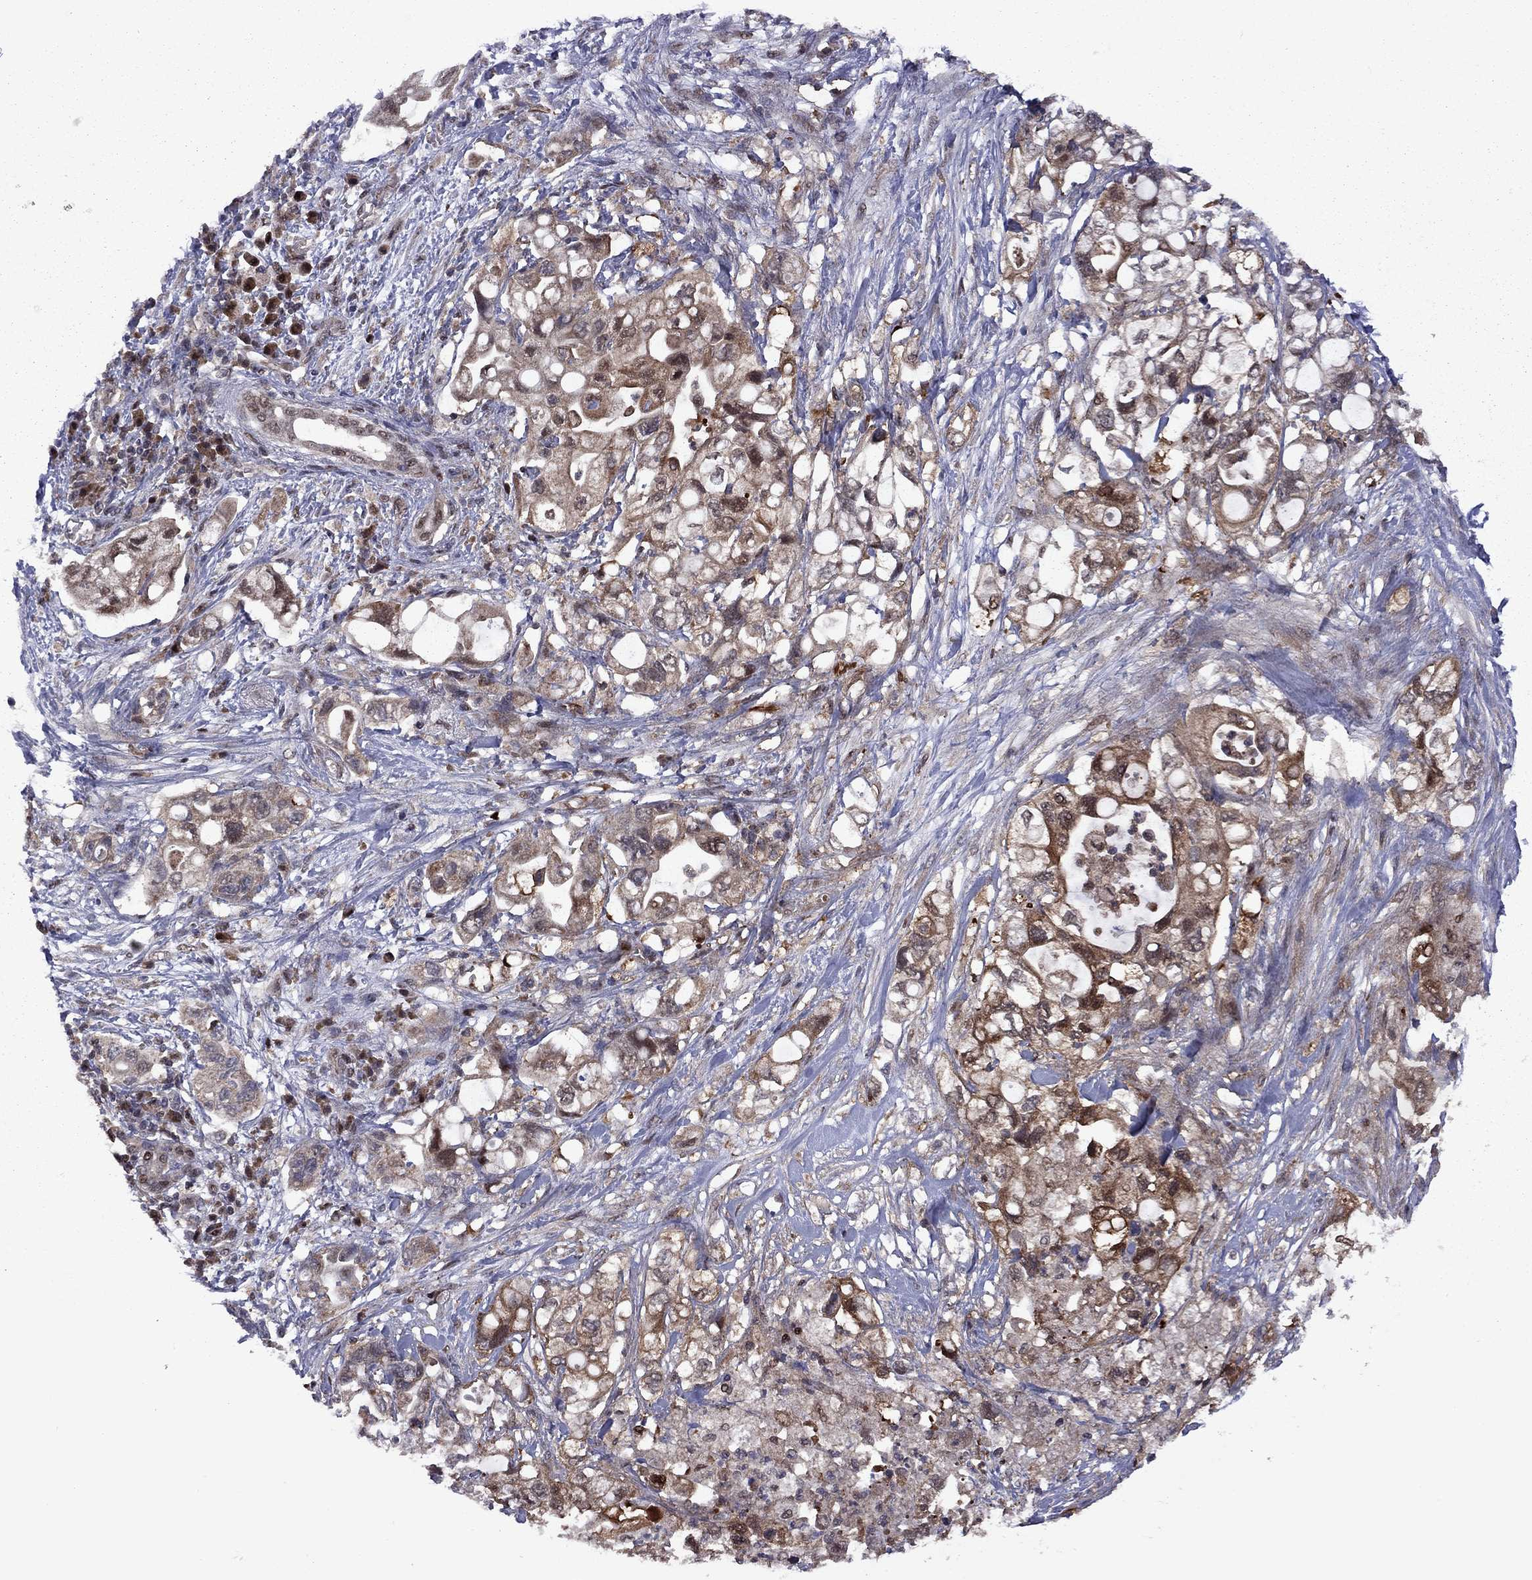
{"staining": {"intensity": "moderate", "quantity": ">75%", "location": "cytoplasmic/membranous"}, "tissue": "pancreatic cancer", "cell_type": "Tumor cells", "image_type": "cancer", "snomed": [{"axis": "morphology", "description": "Adenocarcinoma, NOS"}, {"axis": "topography", "description": "Pancreas"}], "caption": "Protein staining of pancreatic cancer (adenocarcinoma) tissue displays moderate cytoplasmic/membranous positivity in about >75% of tumor cells.", "gene": "IPP", "patient": {"sex": "female", "age": 72}}